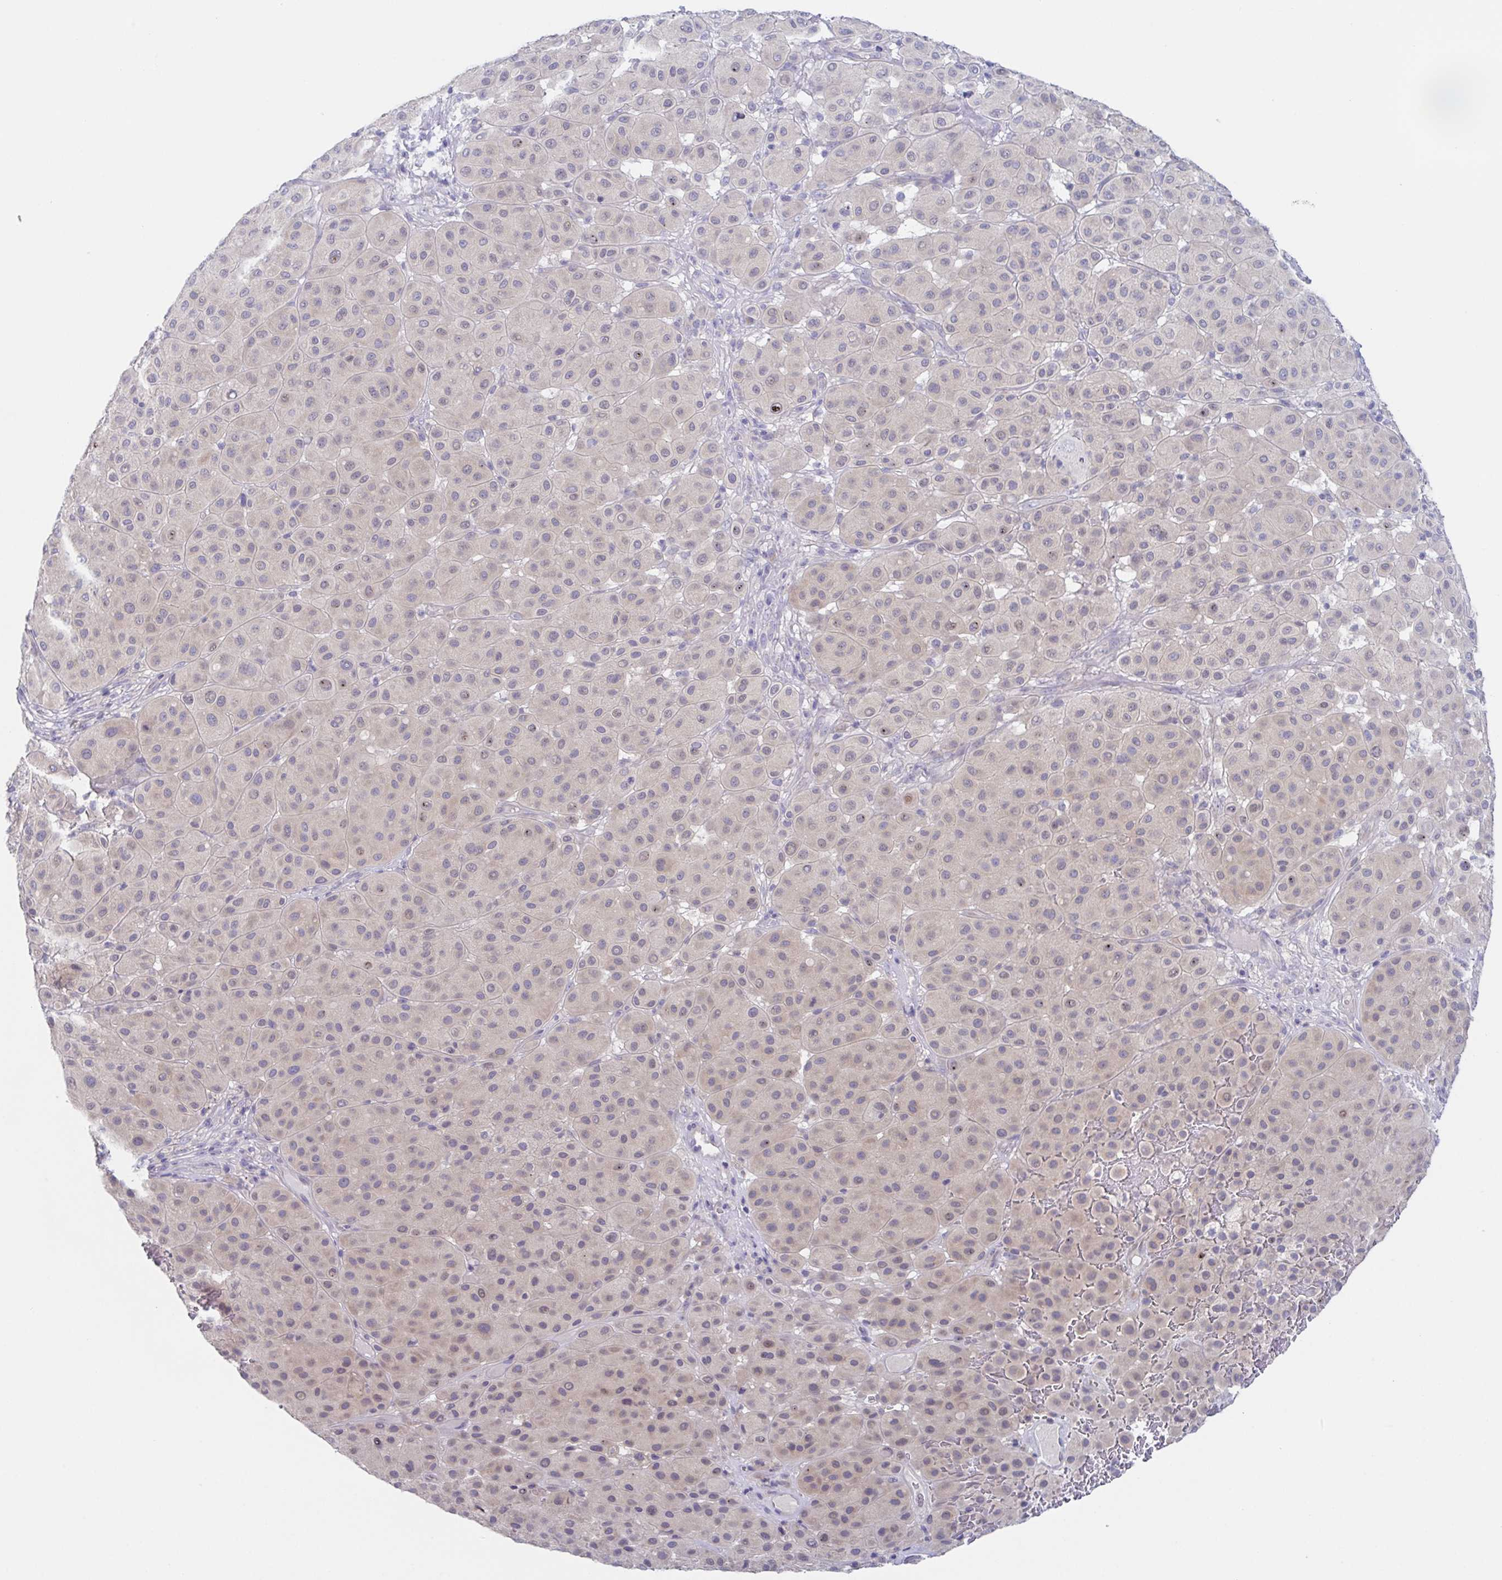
{"staining": {"intensity": "weak", "quantity": "25%-75%", "location": "cytoplasmic/membranous,nuclear"}, "tissue": "melanoma", "cell_type": "Tumor cells", "image_type": "cancer", "snomed": [{"axis": "morphology", "description": "Malignant melanoma, Metastatic site"}, {"axis": "topography", "description": "Smooth muscle"}], "caption": "Human melanoma stained for a protein (brown) shows weak cytoplasmic/membranous and nuclear positive staining in about 25%-75% of tumor cells.", "gene": "HTR2A", "patient": {"sex": "male", "age": 41}}